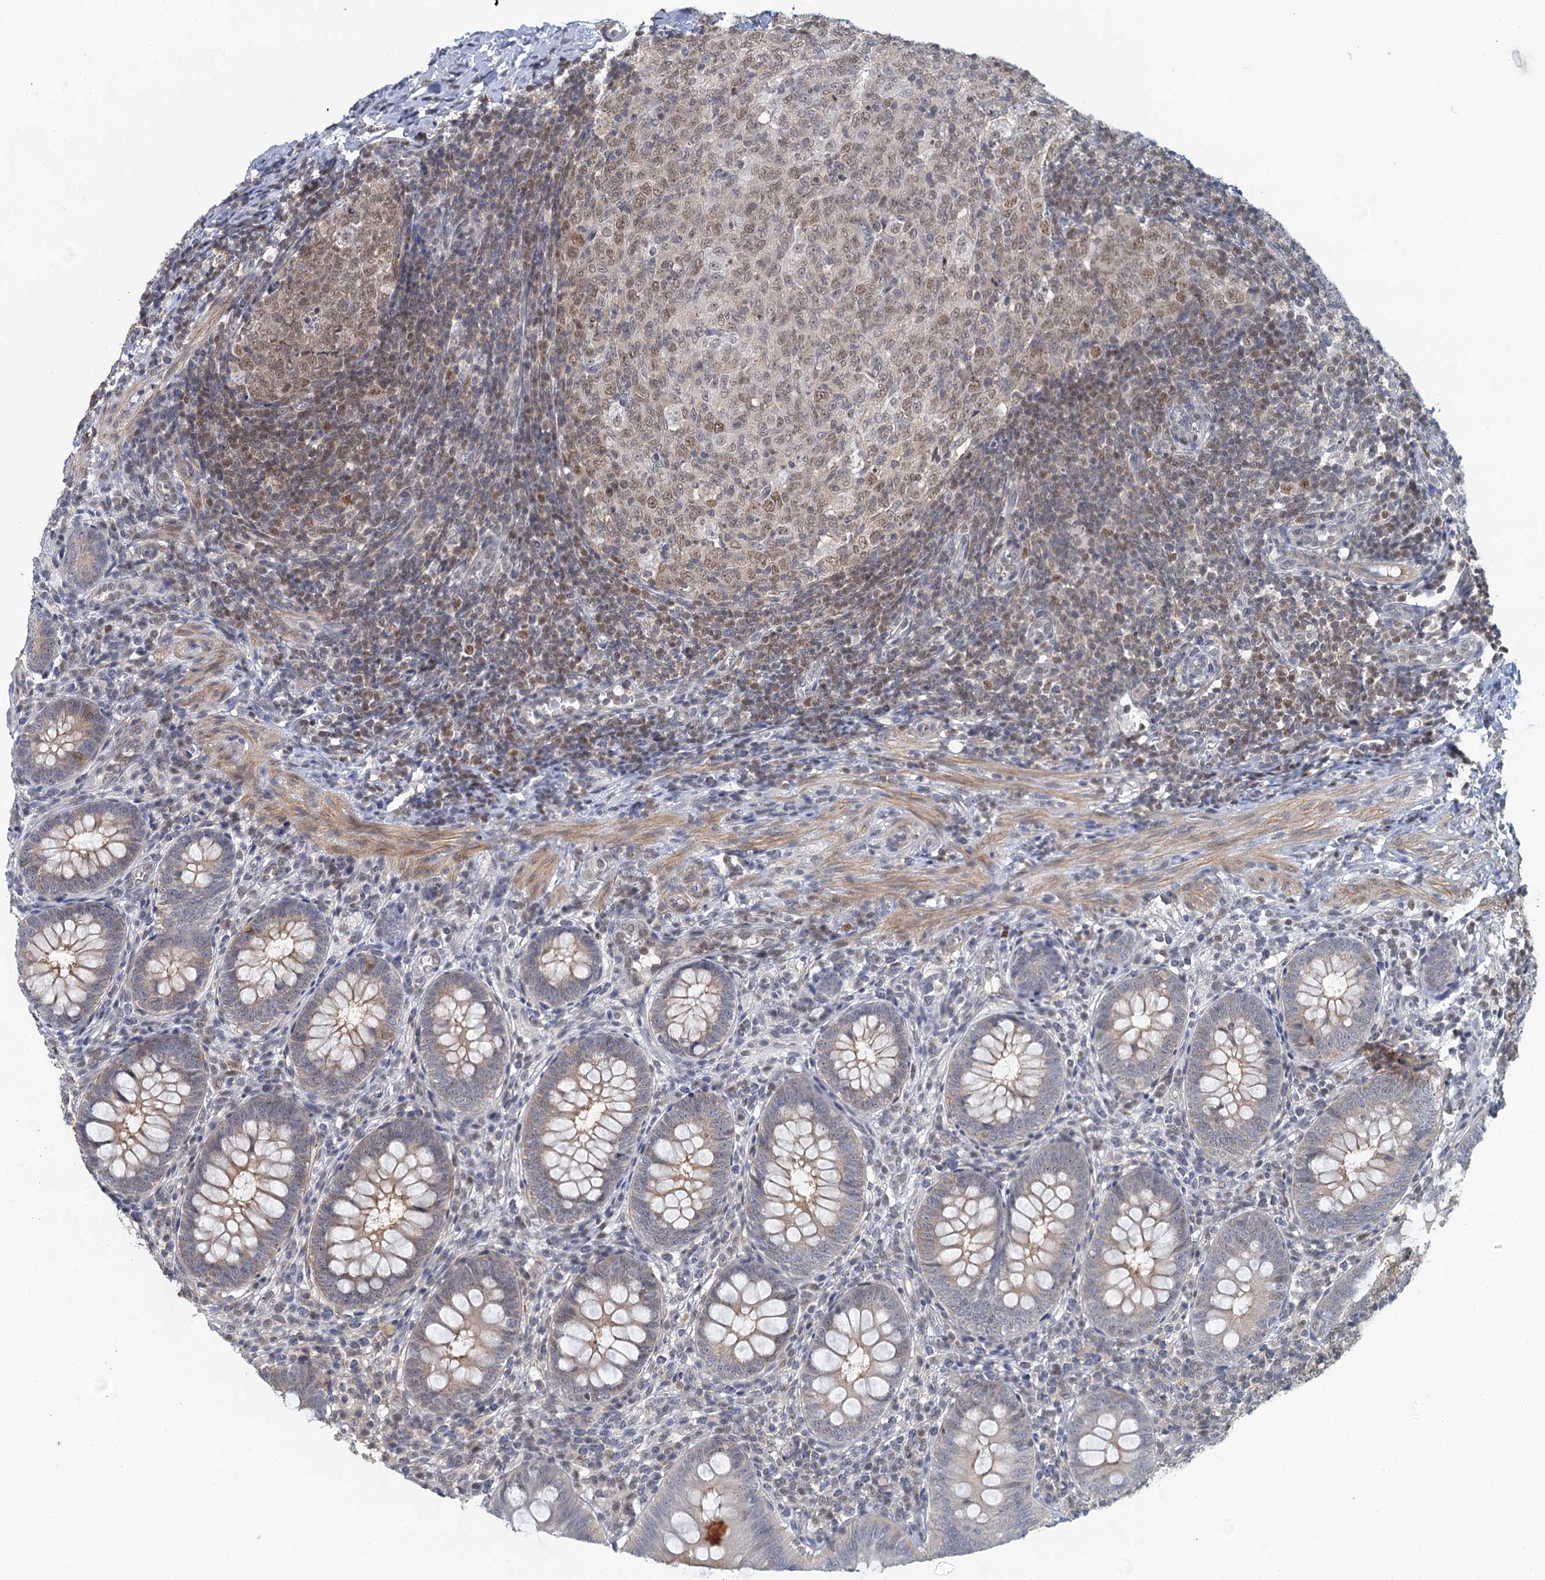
{"staining": {"intensity": "weak", "quantity": "<25%", "location": "cytoplasmic/membranous"}, "tissue": "appendix", "cell_type": "Glandular cells", "image_type": "normal", "snomed": [{"axis": "morphology", "description": "Normal tissue, NOS"}, {"axis": "topography", "description": "Appendix"}], "caption": "Immunohistochemistry histopathology image of unremarkable appendix: appendix stained with DAB reveals no significant protein staining in glandular cells.", "gene": "GPATCH11", "patient": {"sex": "male", "age": 14}}